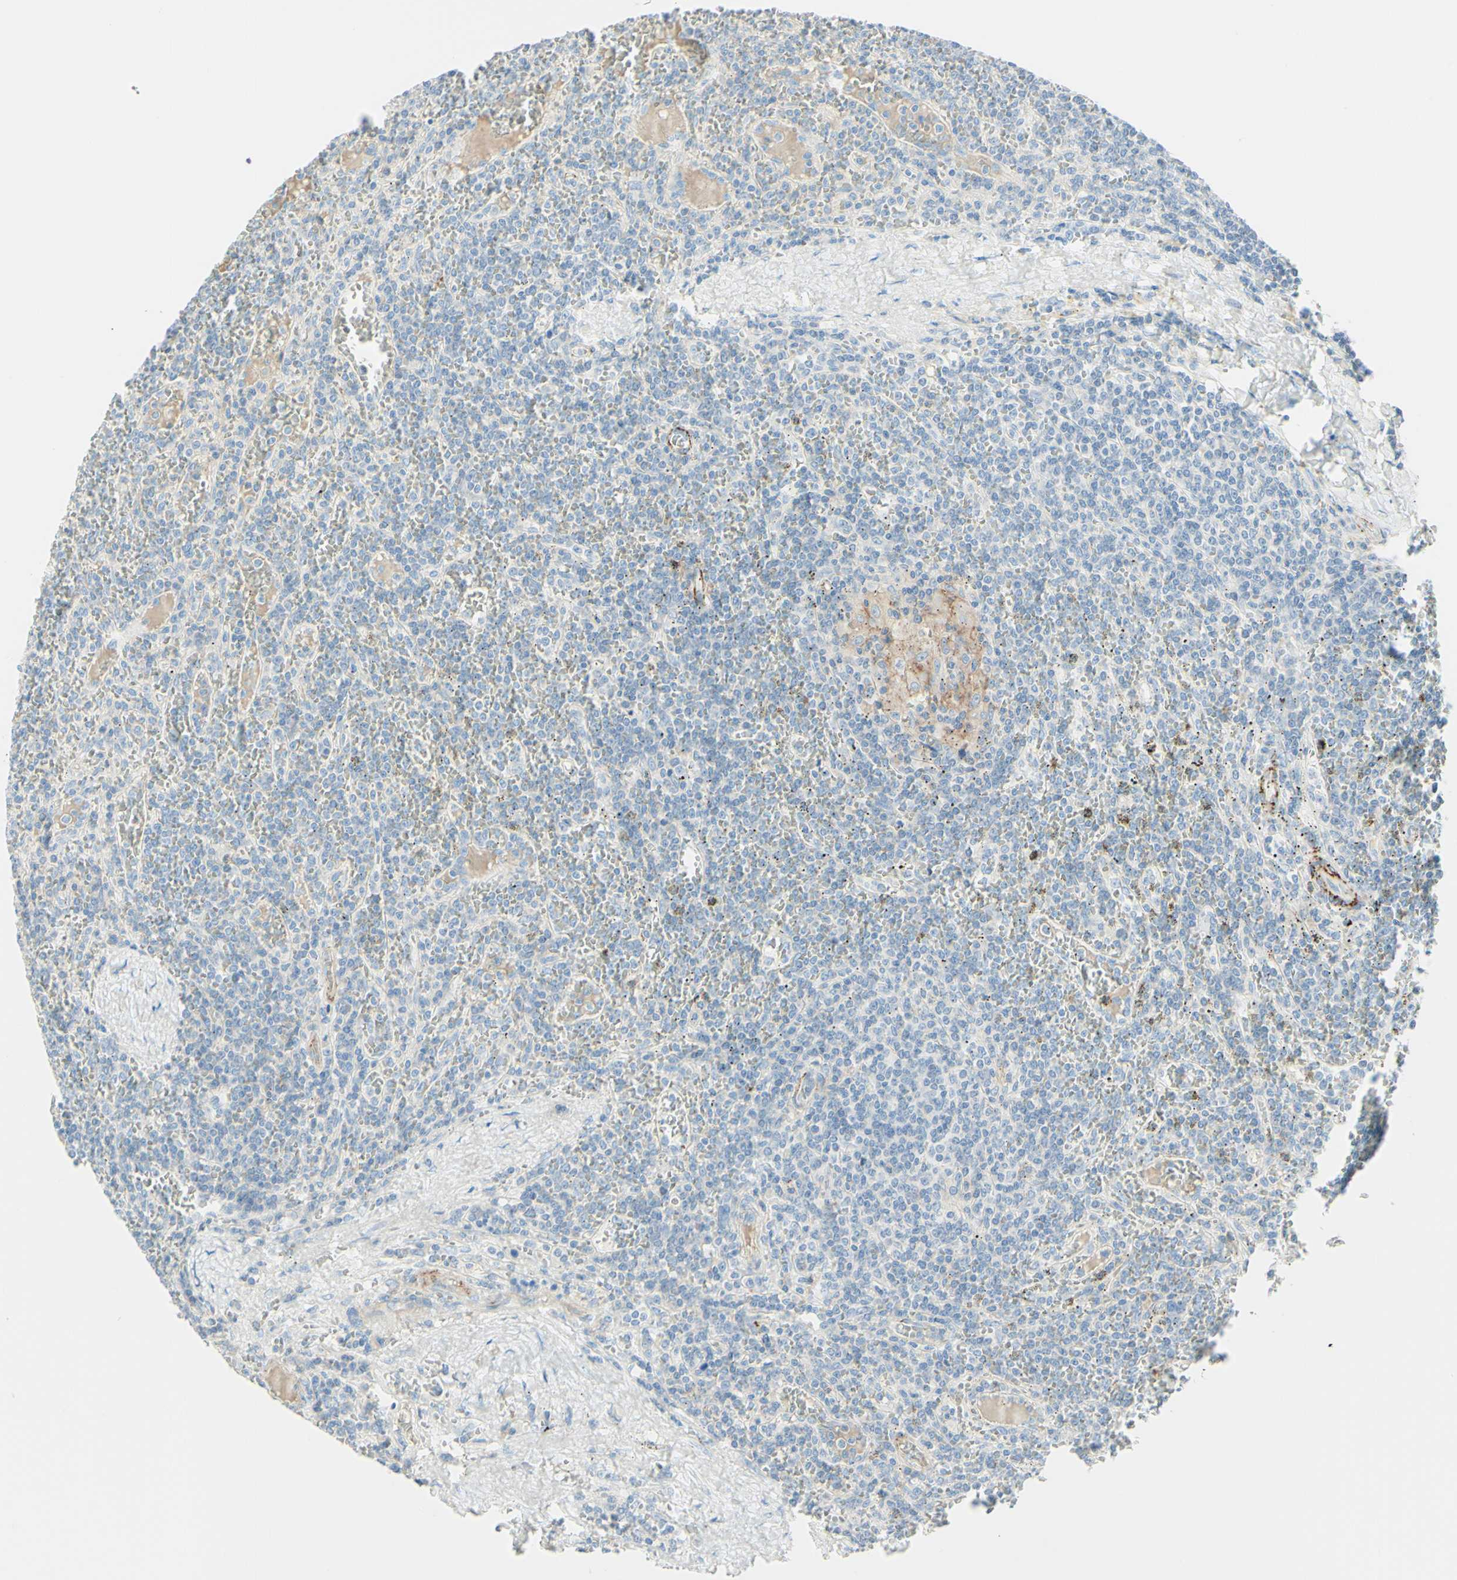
{"staining": {"intensity": "negative", "quantity": "none", "location": "none"}, "tissue": "lymphoma", "cell_type": "Tumor cells", "image_type": "cancer", "snomed": [{"axis": "morphology", "description": "Malignant lymphoma, non-Hodgkin's type, Low grade"}, {"axis": "topography", "description": "Spleen"}], "caption": "Immunohistochemical staining of malignant lymphoma, non-Hodgkin's type (low-grade) demonstrates no significant staining in tumor cells. (DAB (3,3'-diaminobenzidine) IHC visualized using brightfield microscopy, high magnification).", "gene": "ALCAM", "patient": {"sex": "female", "age": 19}}